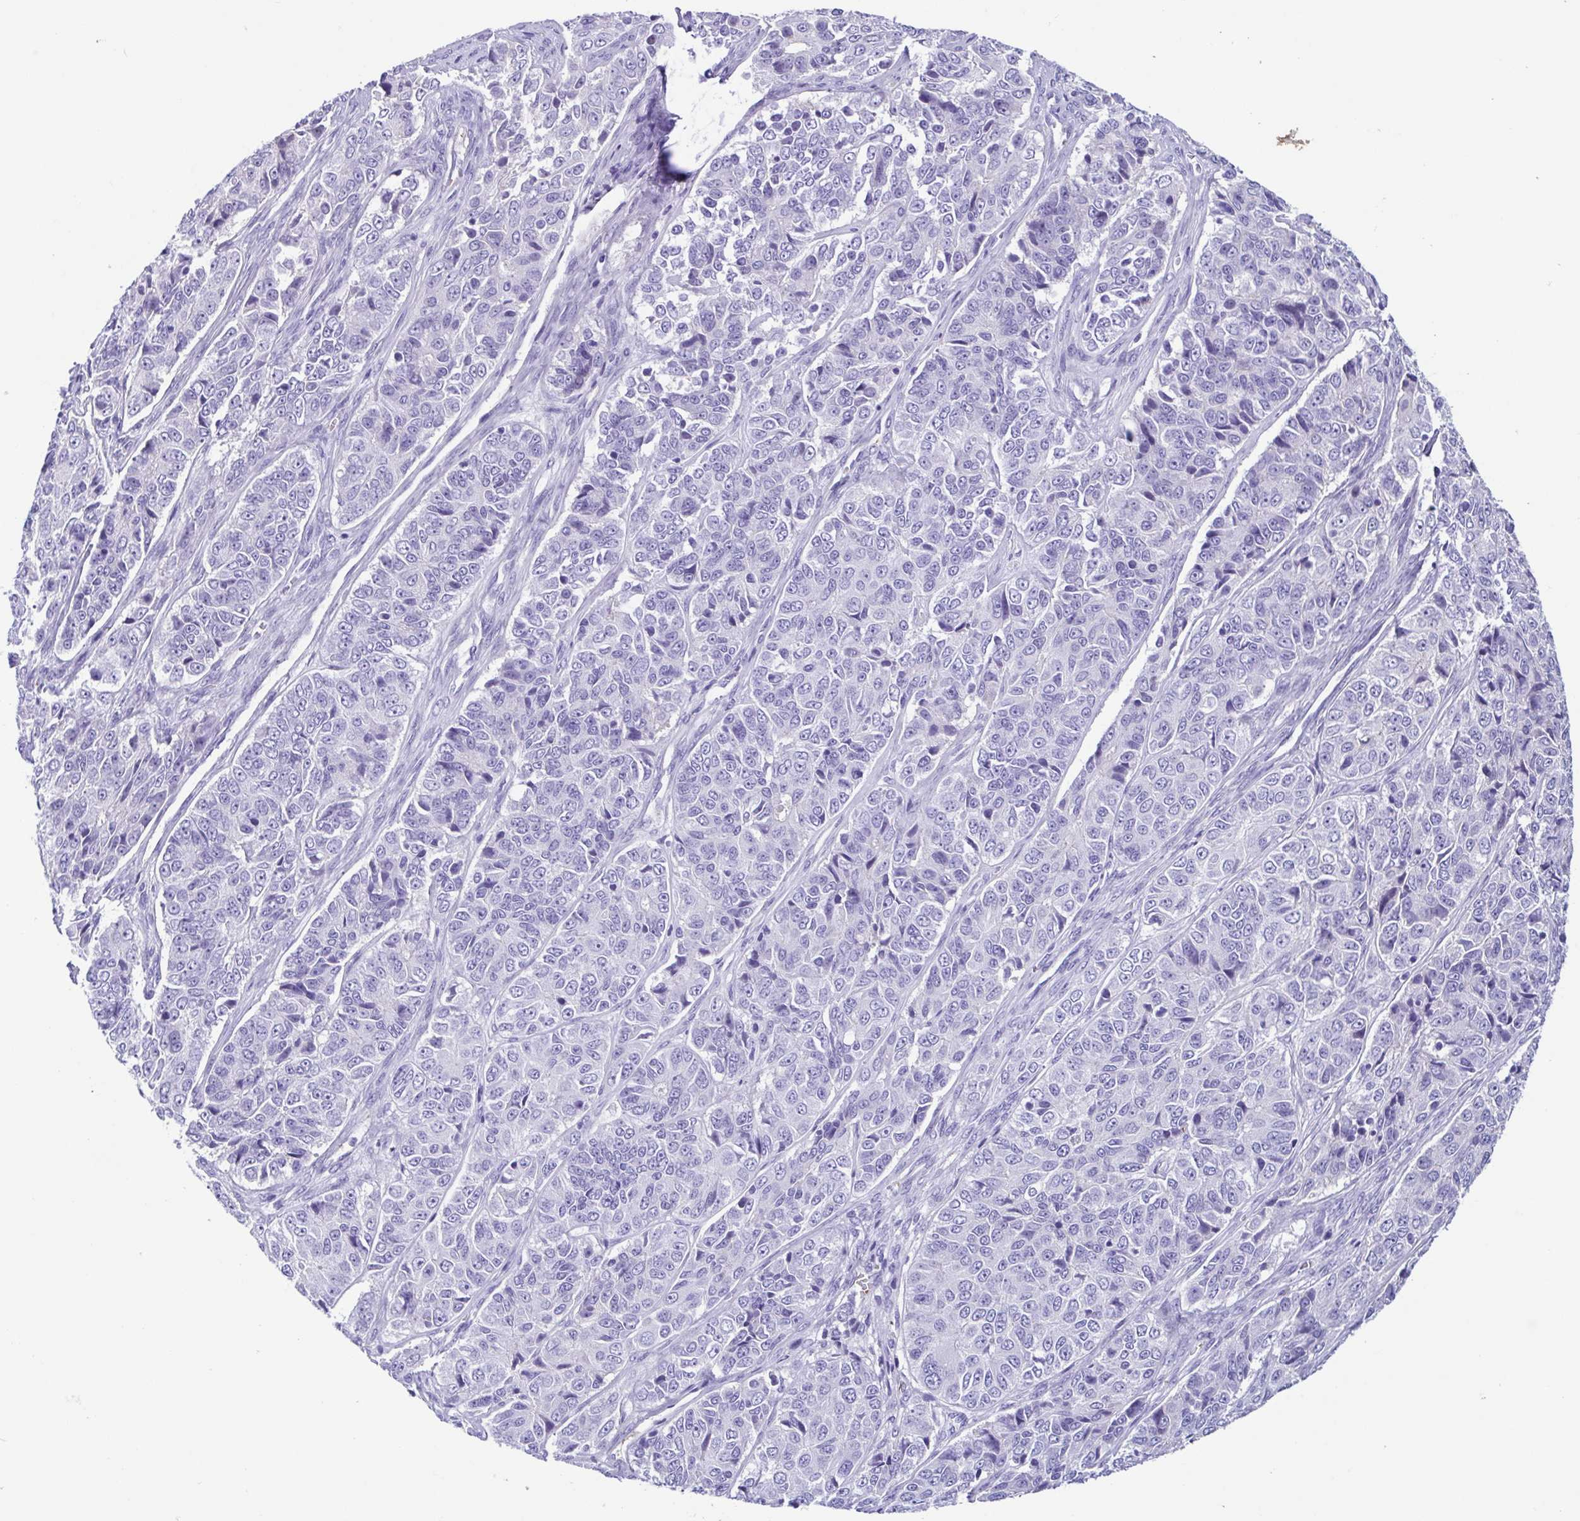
{"staining": {"intensity": "negative", "quantity": "none", "location": "none"}, "tissue": "ovarian cancer", "cell_type": "Tumor cells", "image_type": "cancer", "snomed": [{"axis": "morphology", "description": "Carcinoma, endometroid"}, {"axis": "topography", "description": "Ovary"}], "caption": "Immunohistochemical staining of ovarian cancer displays no significant staining in tumor cells.", "gene": "CYP11B1", "patient": {"sex": "female", "age": 51}}